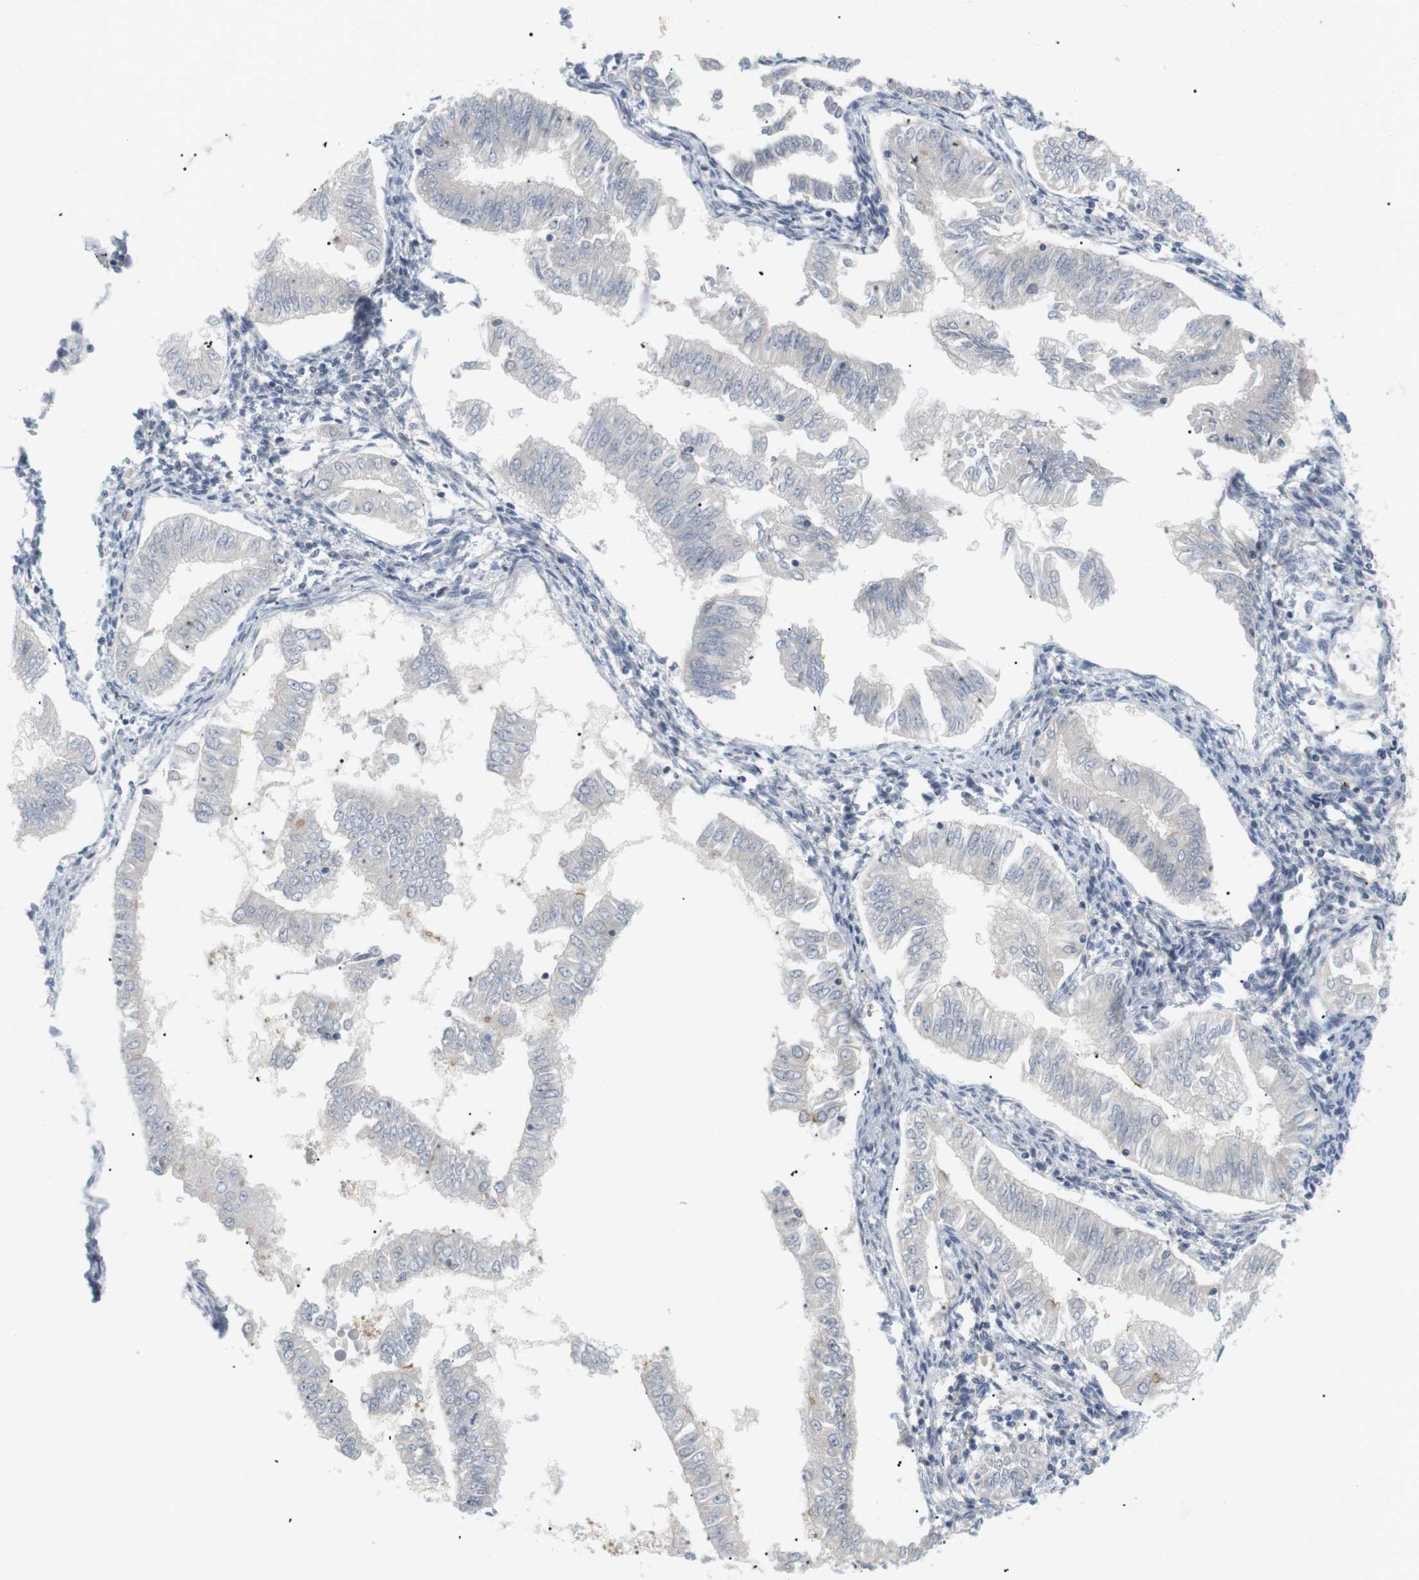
{"staining": {"intensity": "negative", "quantity": "none", "location": "none"}, "tissue": "endometrial cancer", "cell_type": "Tumor cells", "image_type": "cancer", "snomed": [{"axis": "morphology", "description": "Adenocarcinoma, NOS"}, {"axis": "topography", "description": "Endometrium"}], "caption": "Immunohistochemistry (IHC) of human adenocarcinoma (endometrial) displays no expression in tumor cells.", "gene": "EVA1C", "patient": {"sex": "female", "age": 53}}